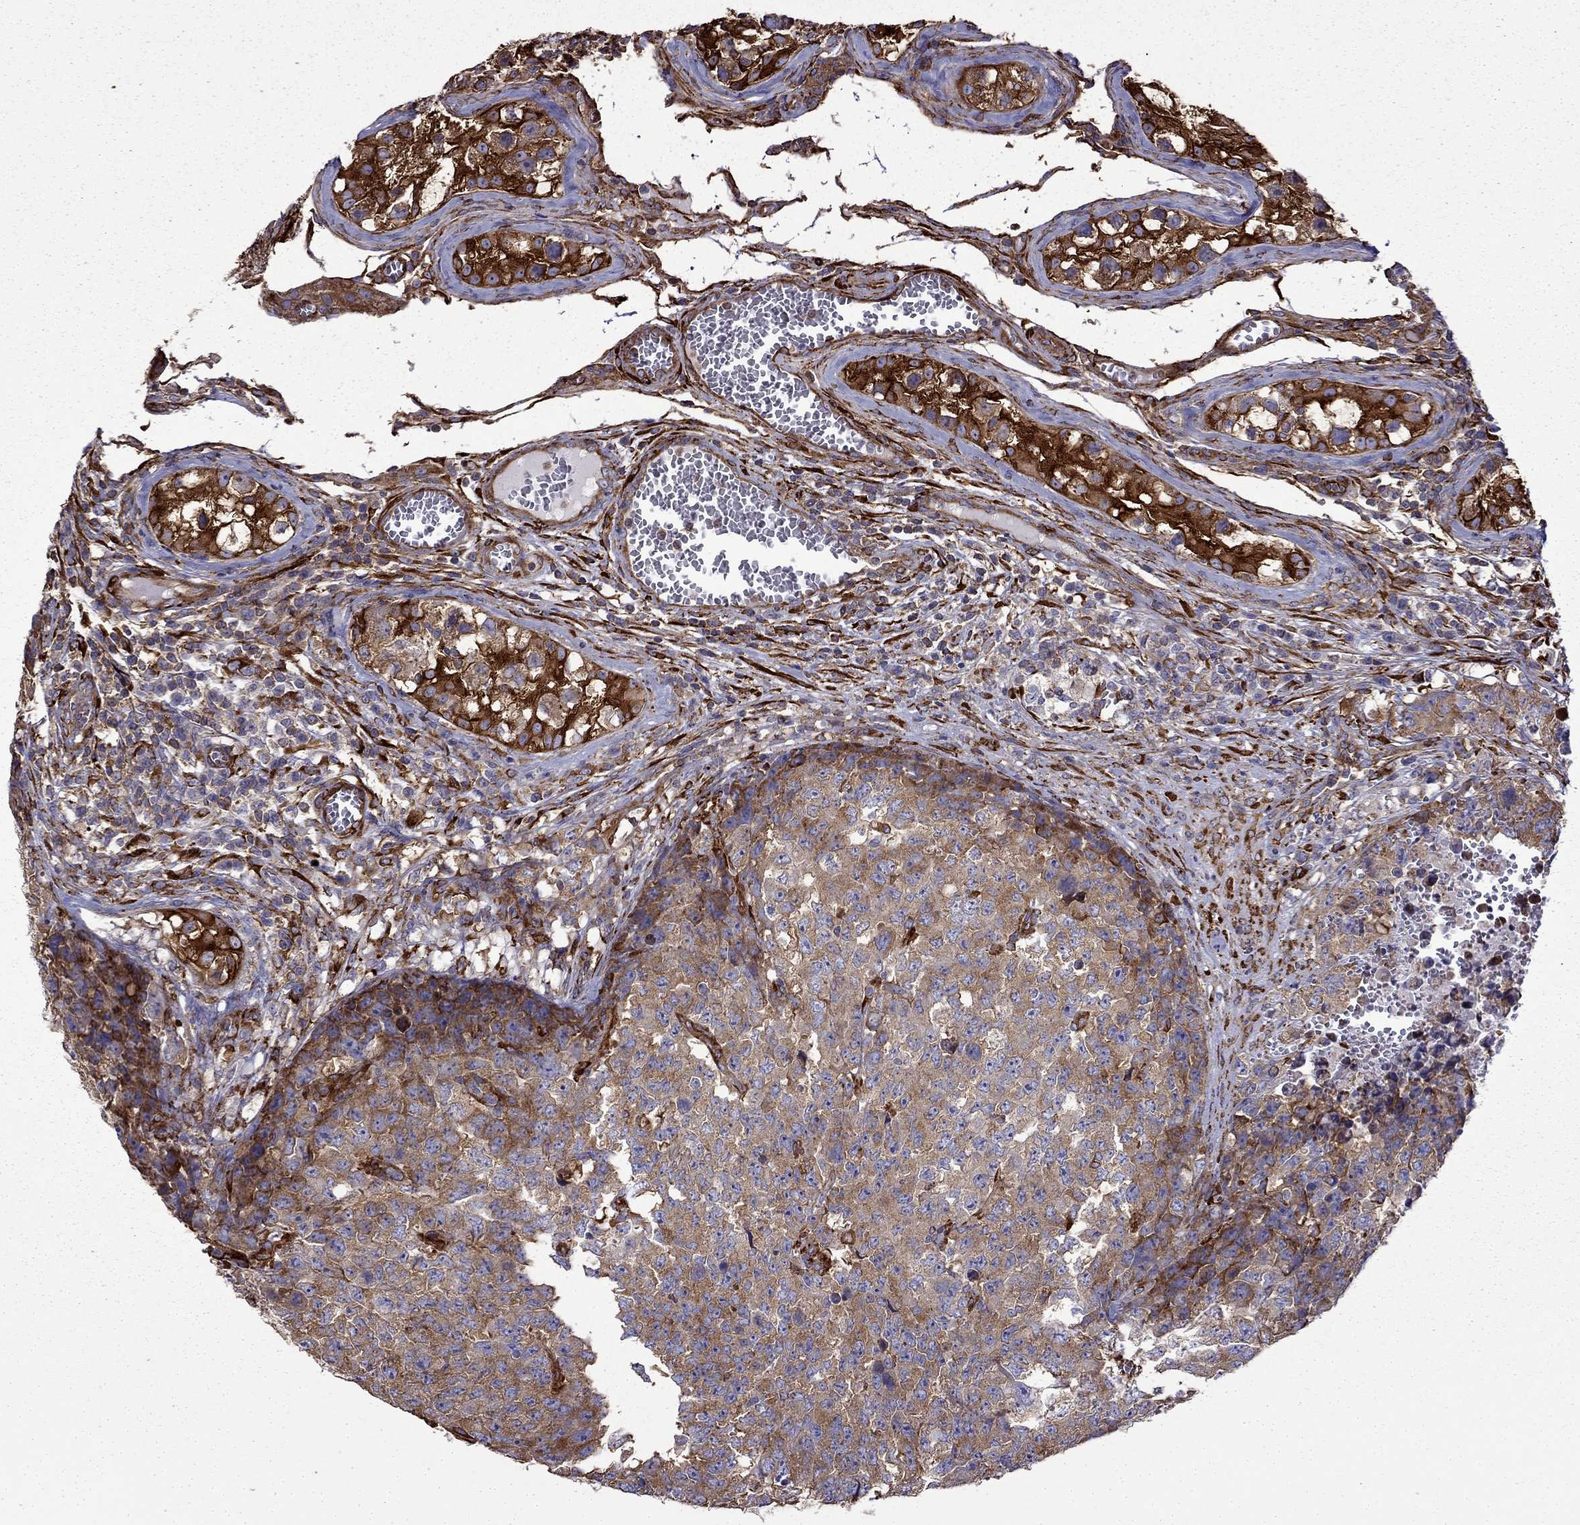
{"staining": {"intensity": "moderate", "quantity": ">75%", "location": "cytoplasmic/membranous"}, "tissue": "testis cancer", "cell_type": "Tumor cells", "image_type": "cancer", "snomed": [{"axis": "morphology", "description": "Carcinoma, Embryonal, NOS"}, {"axis": "topography", "description": "Testis"}], "caption": "Human testis cancer (embryonal carcinoma) stained with a brown dye displays moderate cytoplasmic/membranous positive staining in approximately >75% of tumor cells.", "gene": "MAP4", "patient": {"sex": "male", "age": 23}}